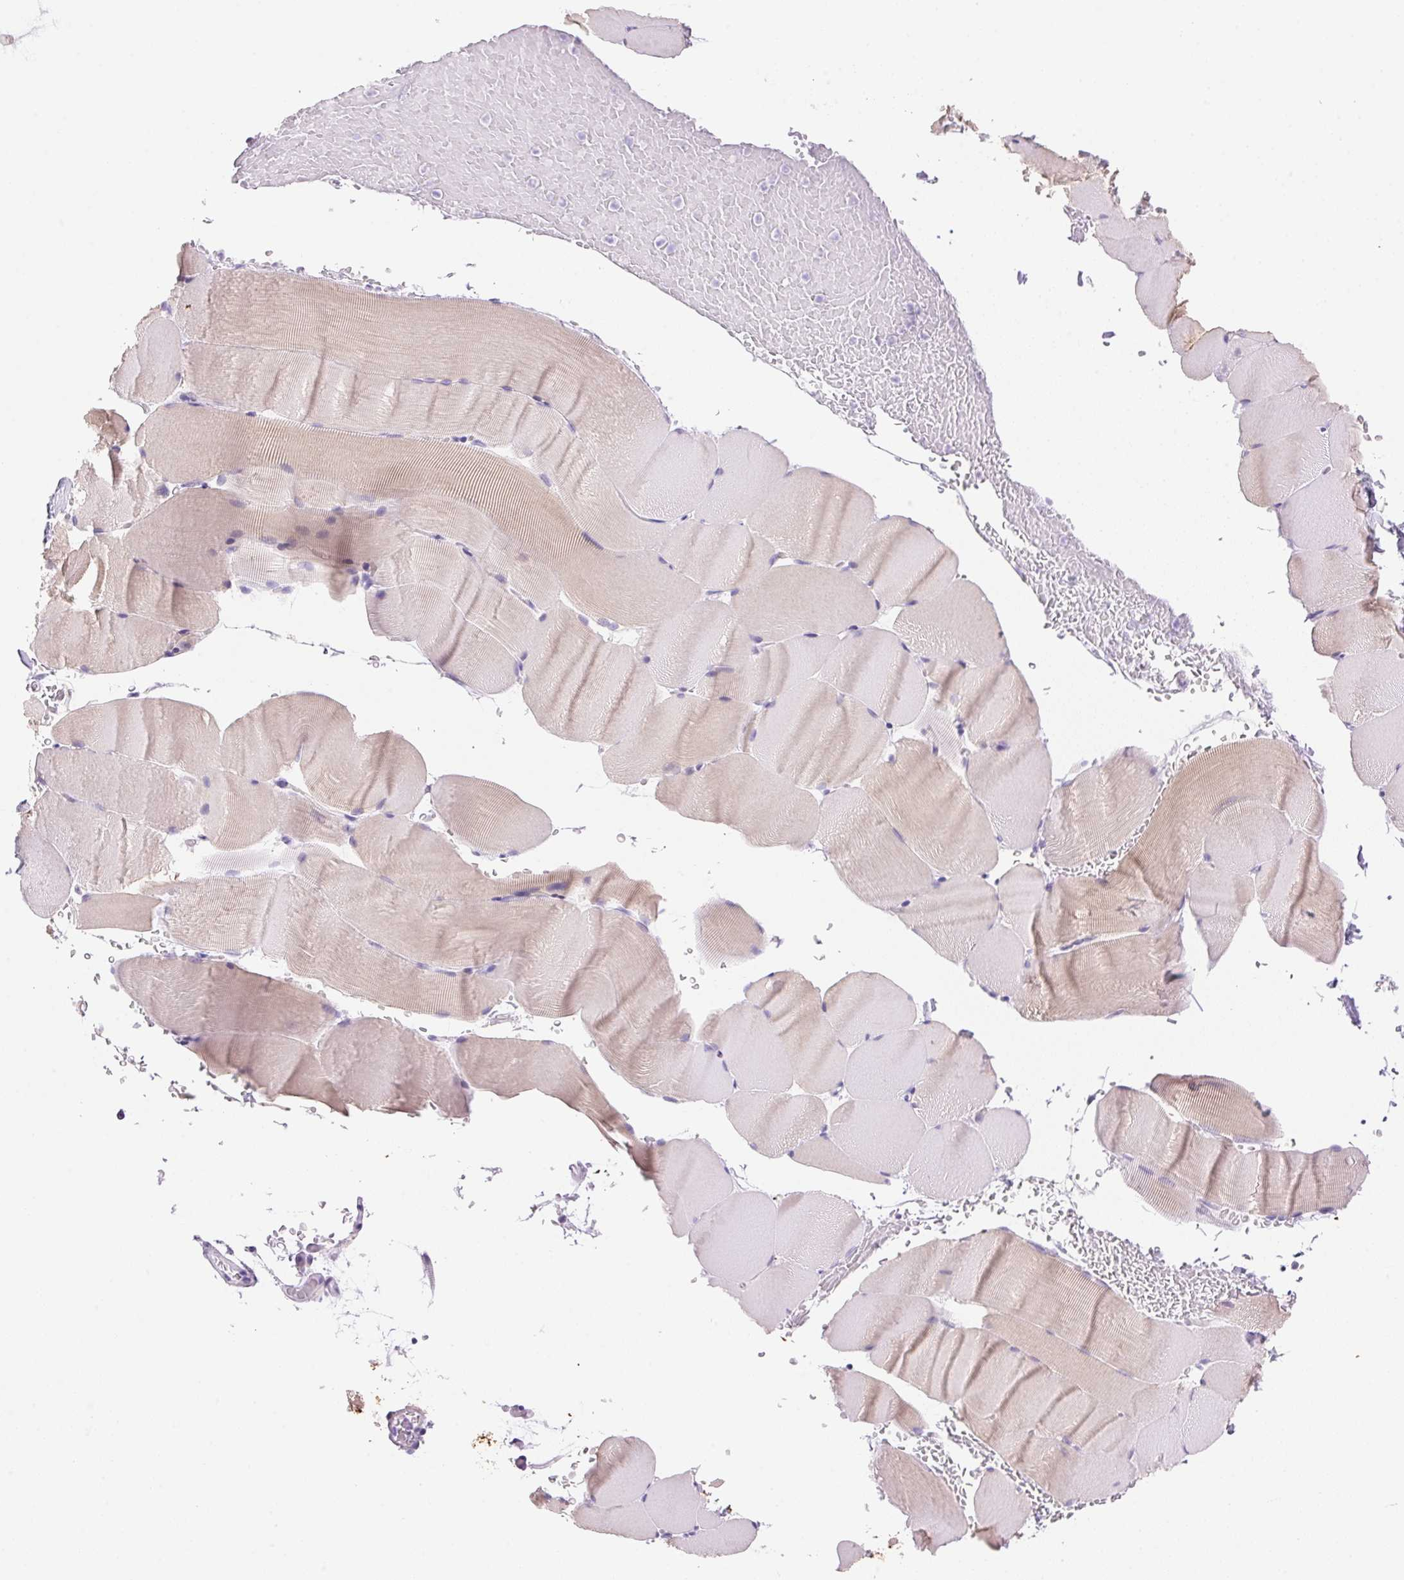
{"staining": {"intensity": "negative", "quantity": "none", "location": "none"}, "tissue": "skeletal muscle", "cell_type": "Myocytes", "image_type": "normal", "snomed": [{"axis": "morphology", "description": "Normal tissue, NOS"}, {"axis": "topography", "description": "Skeletal muscle"}], "caption": "Immunohistochemistry (IHC) photomicrograph of normal skeletal muscle stained for a protein (brown), which demonstrates no staining in myocytes. The staining was performed using DAB to visualize the protein expression in brown, while the nuclei were stained in blue with hematoxylin (Magnification: 20x).", "gene": "DHCR24", "patient": {"sex": "female", "age": 37}}